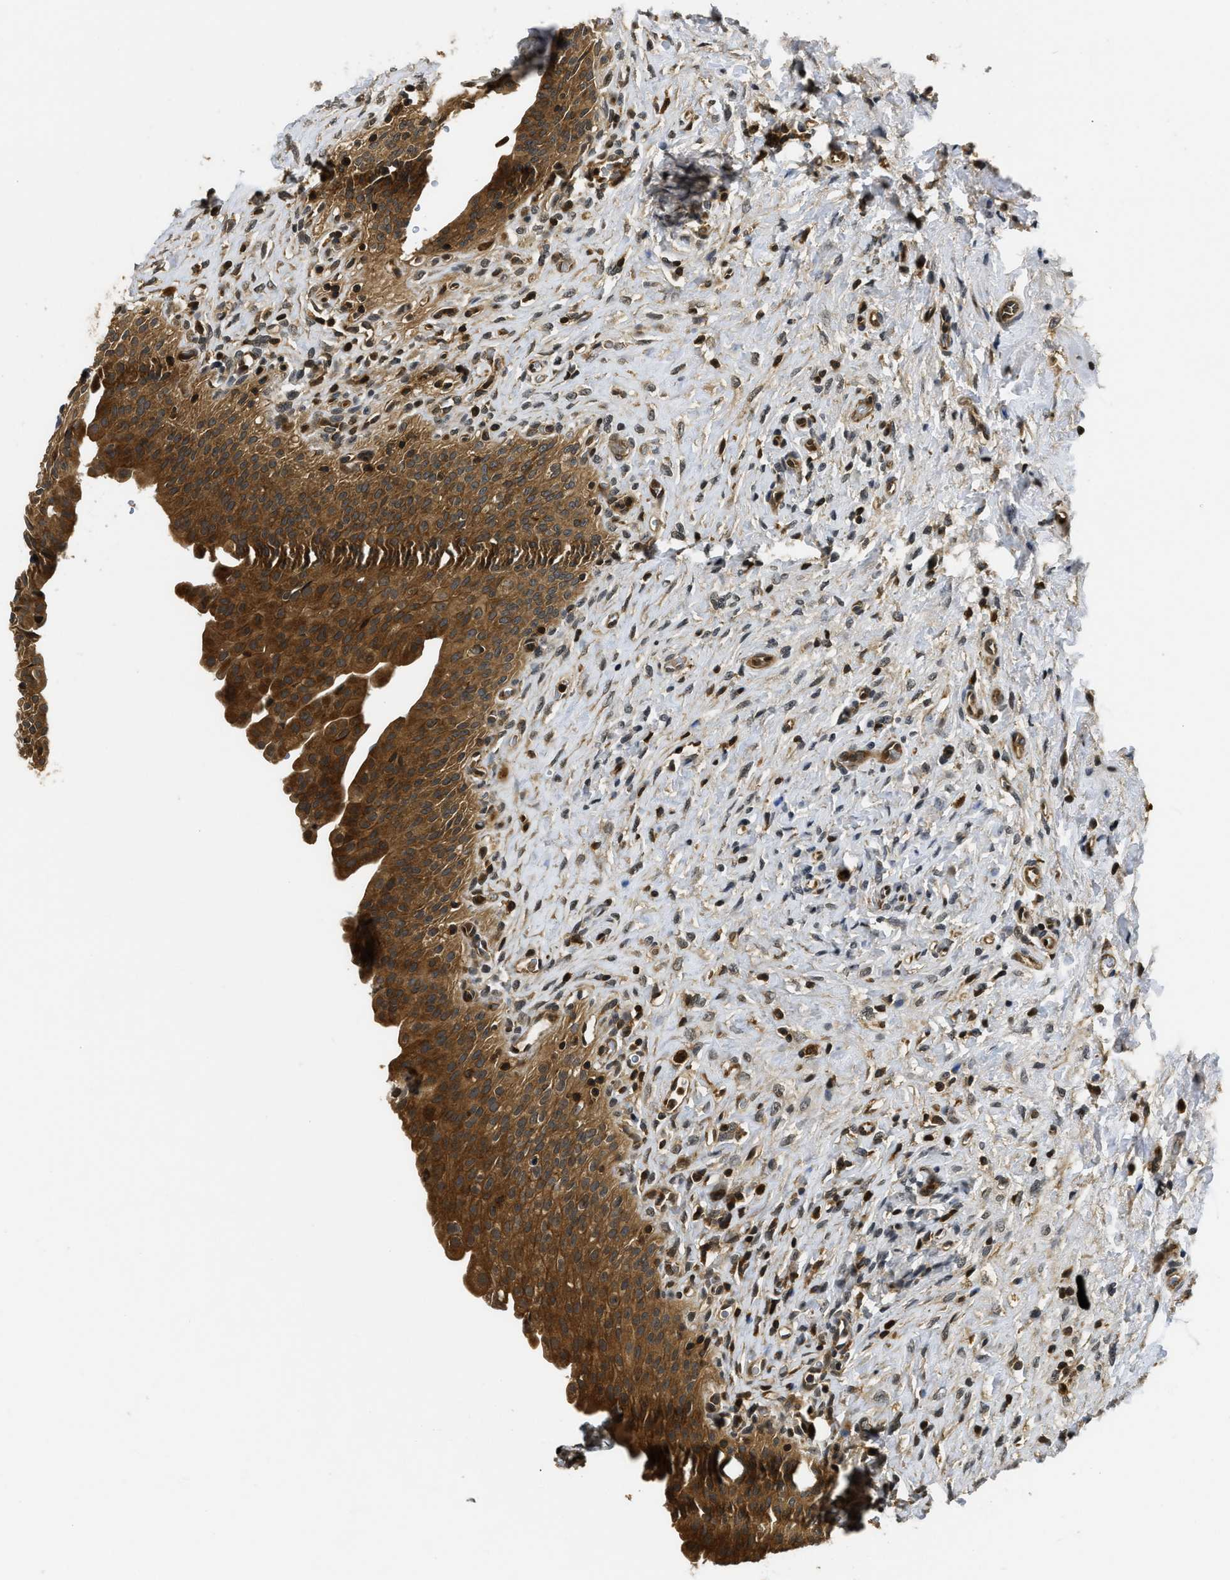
{"staining": {"intensity": "strong", "quantity": ">75%", "location": "cytoplasmic/membranous"}, "tissue": "urinary bladder", "cell_type": "Urothelial cells", "image_type": "normal", "snomed": [{"axis": "morphology", "description": "Urothelial carcinoma, High grade"}, {"axis": "topography", "description": "Urinary bladder"}], "caption": "The micrograph displays staining of benign urinary bladder, revealing strong cytoplasmic/membranous protein positivity (brown color) within urothelial cells.", "gene": "ADSL", "patient": {"sex": "male", "age": 46}}